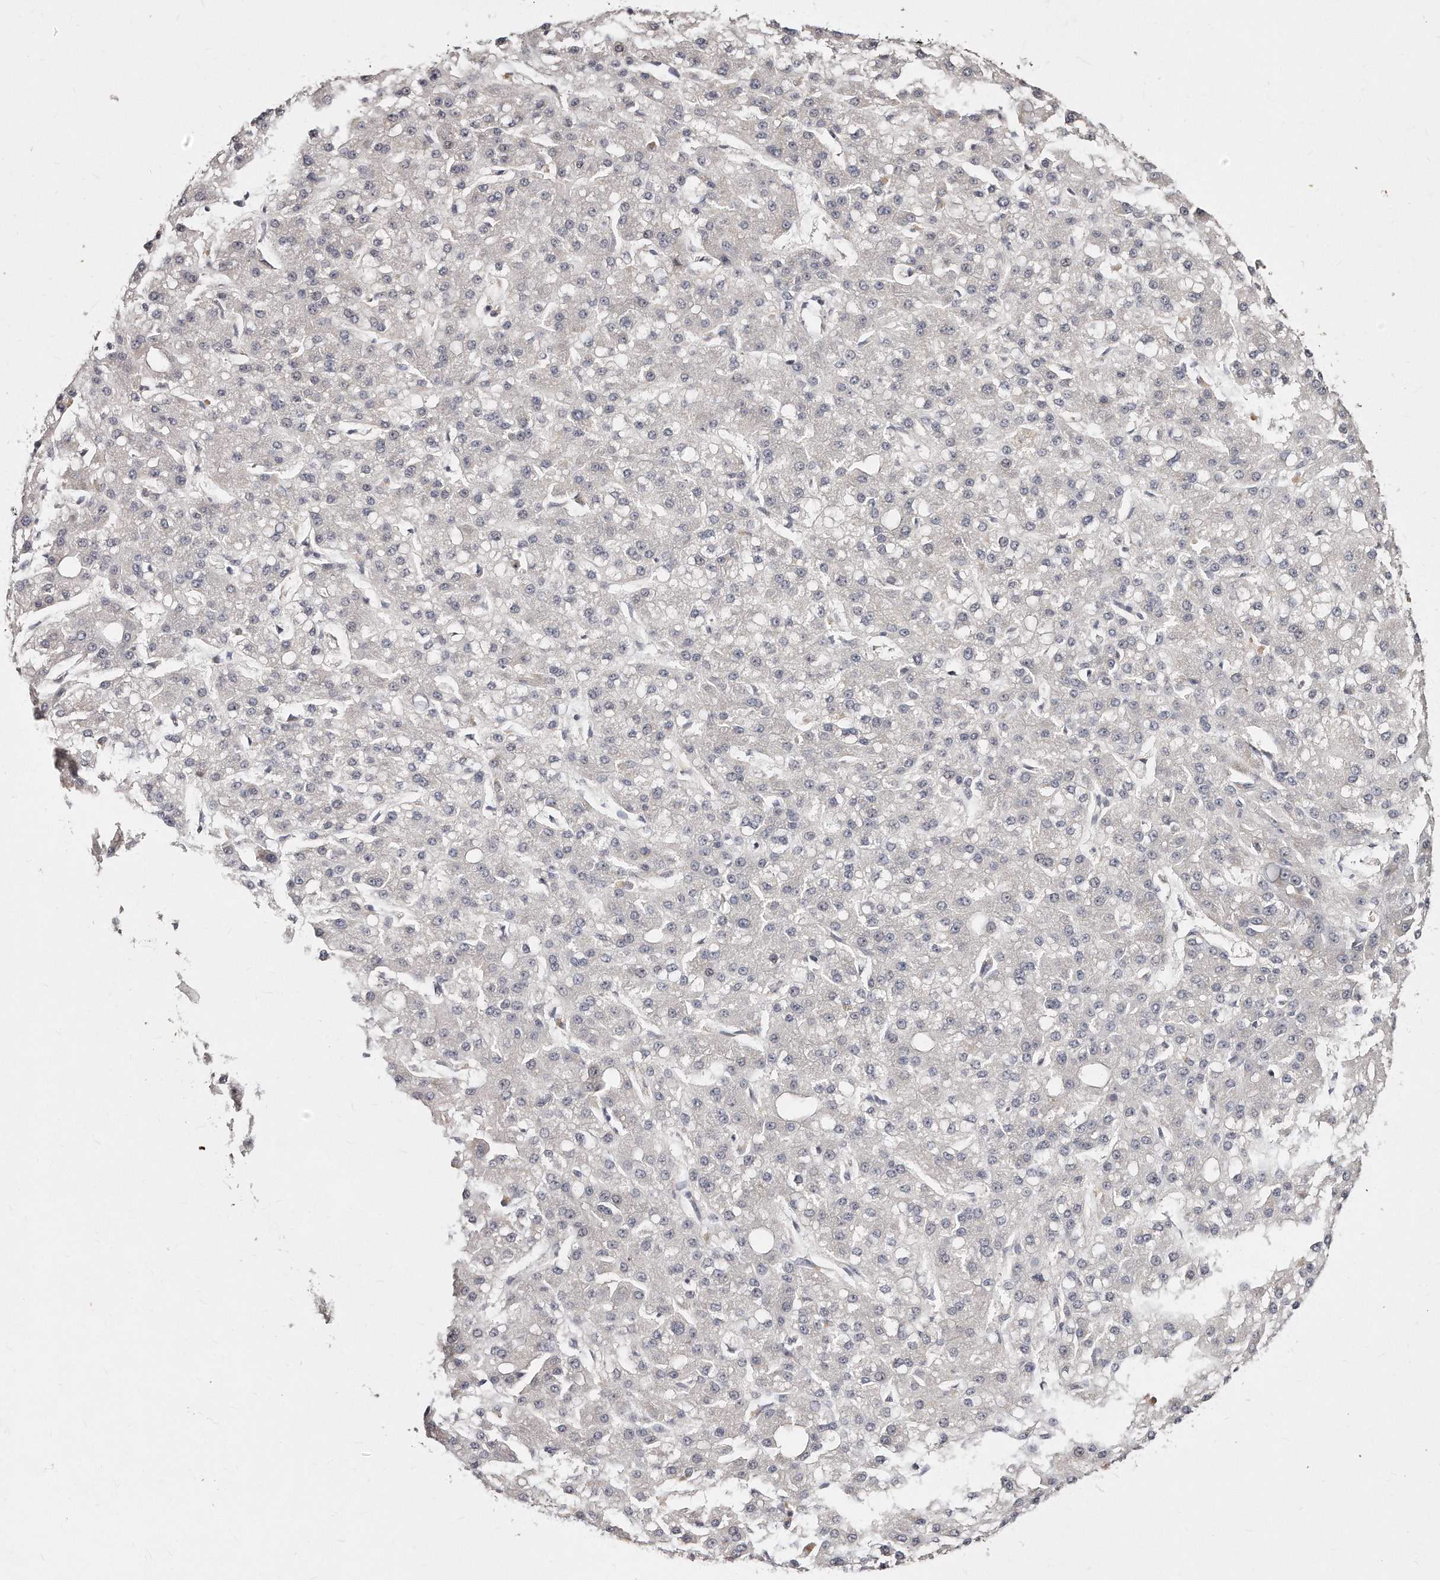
{"staining": {"intensity": "negative", "quantity": "none", "location": "none"}, "tissue": "liver cancer", "cell_type": "Tumor cells", "image_type": "cancer", "snomed": [{"axis": "morphology", "description": "Carcinoma, Hepatocellular, NOS"}, {"axis": "topography", "description": "Liver"}], "caption": "The photomicrograph displays no significant positivity in tumor cells of liver cancer.", "gene": "CASZ1", "patient": {"sex": "male", "age": 67}}